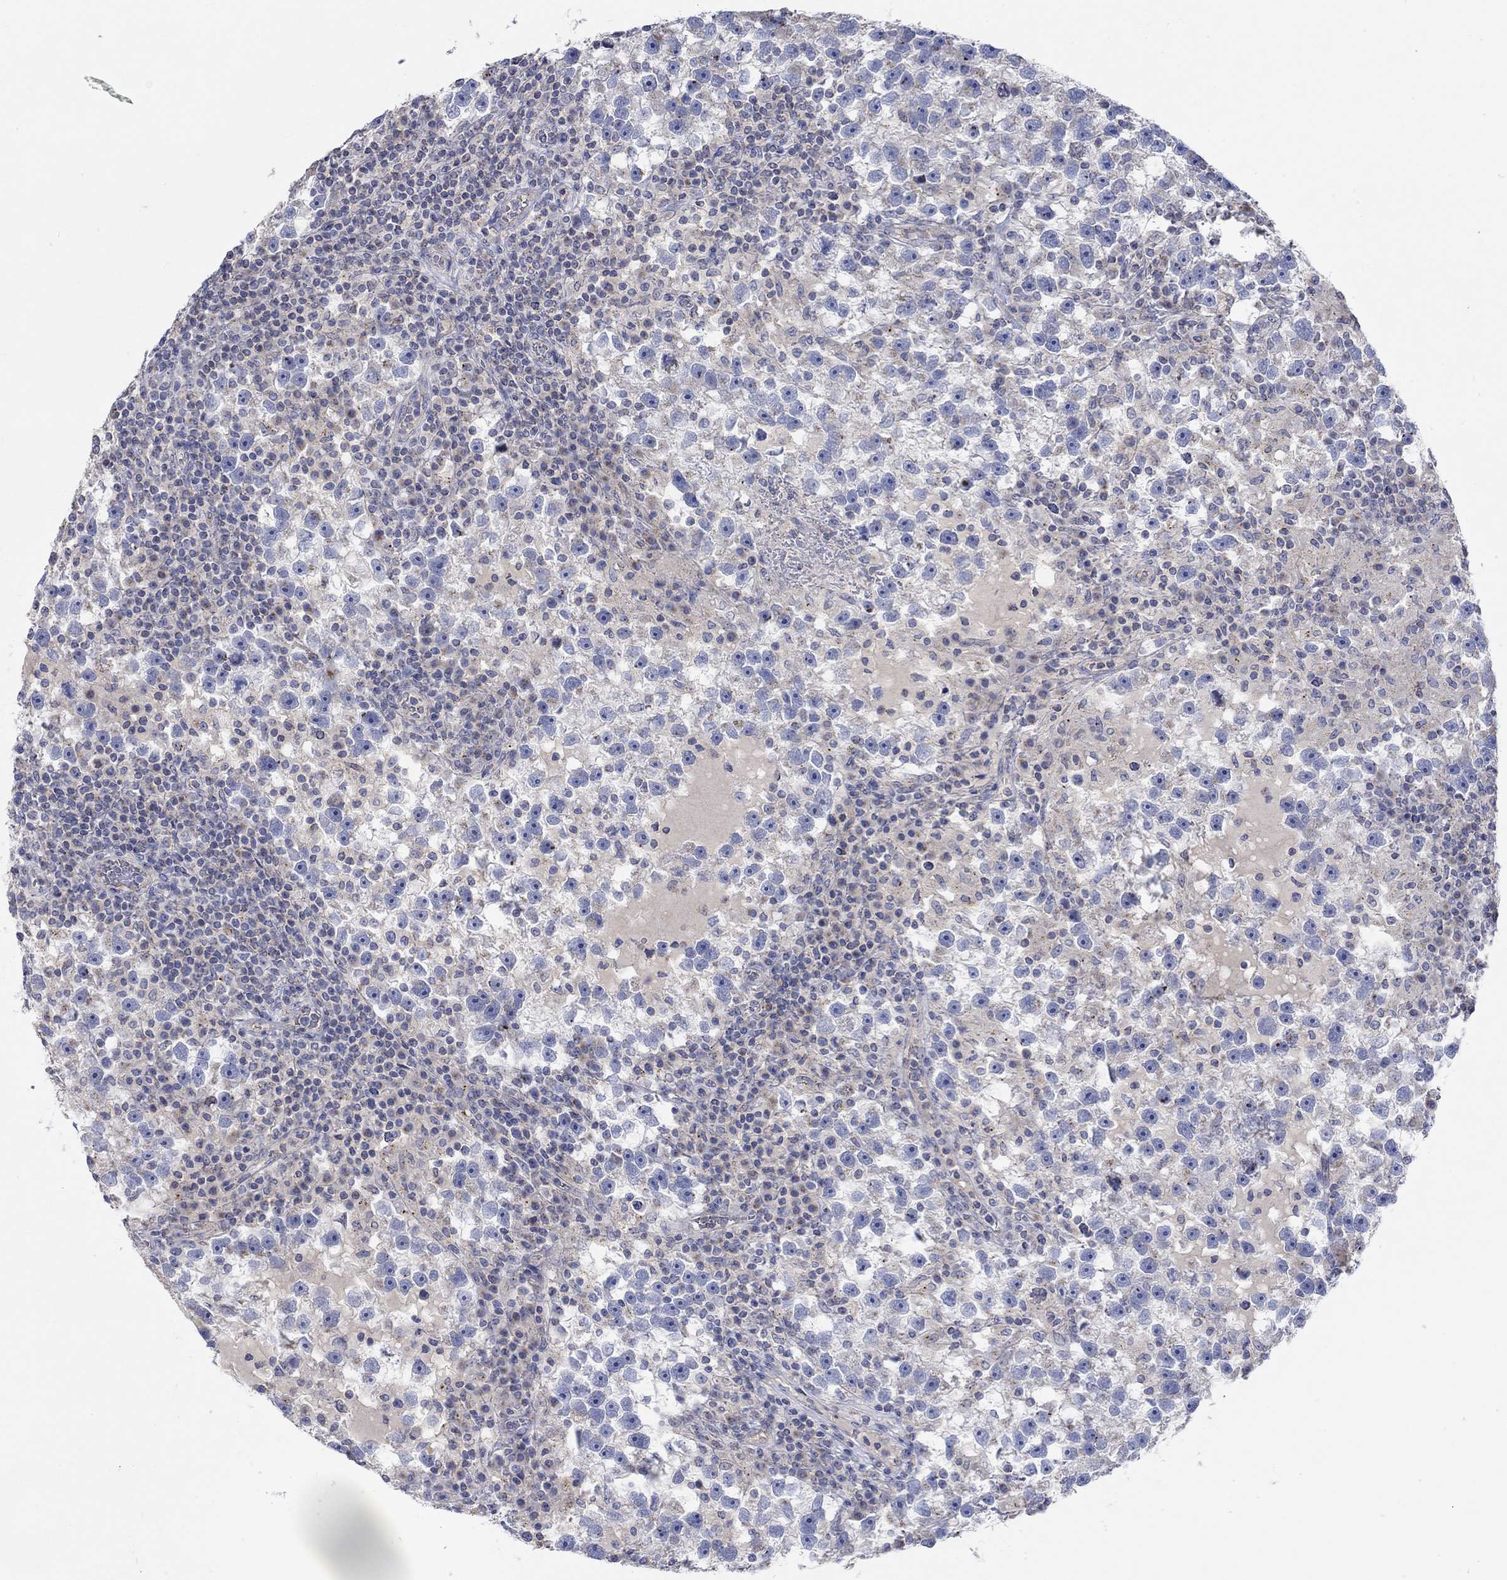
{"staining": {"intensity": "negative", "quantity": "none", "location": "none"}, "tissue": "testis cancer", "cell_type": "Tumor cells", "image_type": "cancer", "snomed": [{"axis": "morphology", "description": "Seminoma, NOS"}, {"axis": "topography", "description": "Testis"}], "caption": "Tumor cells are negative for brown protein staining in seminoma (testis).", "gene": "NAV3", "patient": {"sex": "male", "age": 47}}